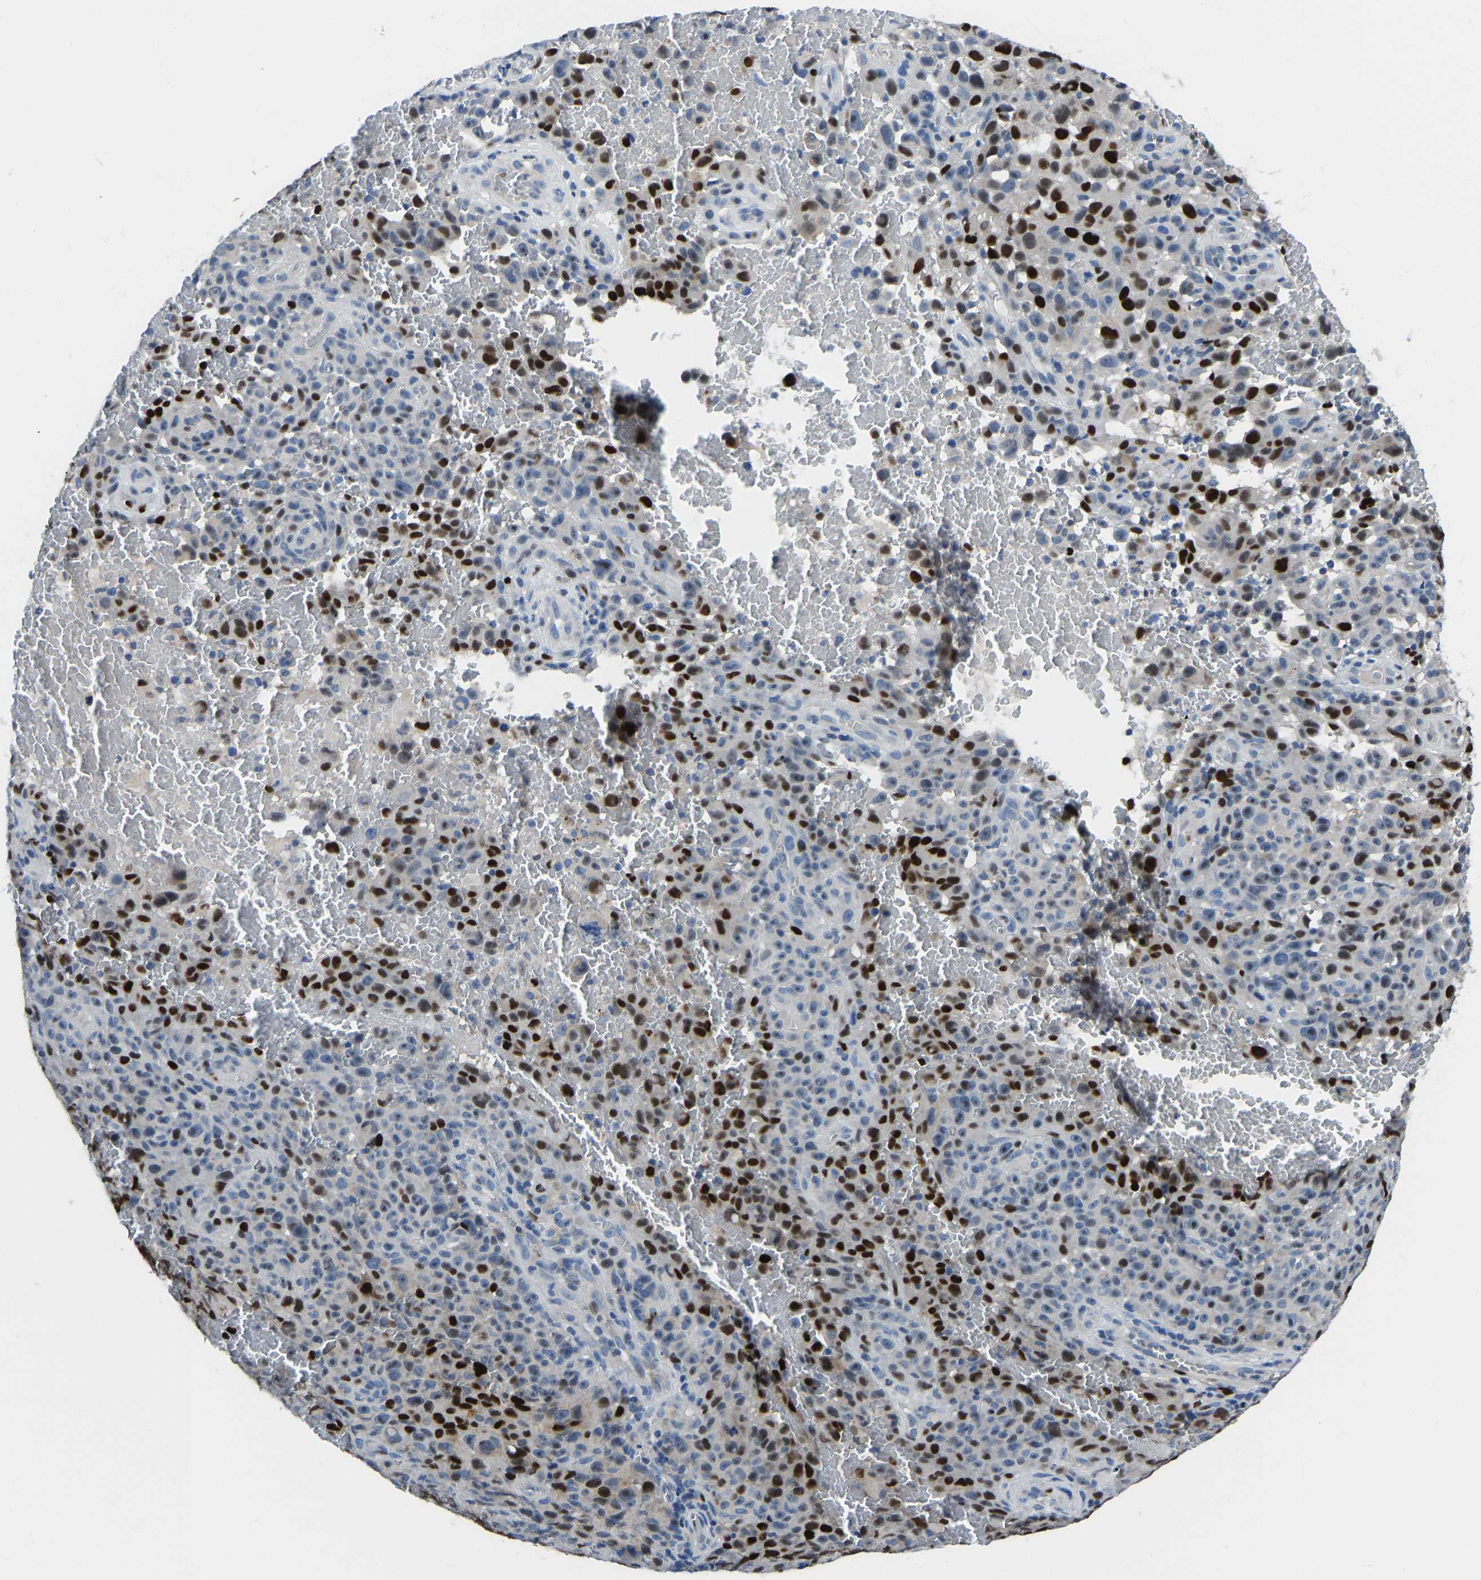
{"staining": {"intensity": "strong", "quantity": "25%-75%", "location": "nuclear"}, "tissue": "melanoma", "cell_type": "Tumor cells", "image_type": "cancer", "snomed": [{"axis": "morphology", "description": "Malignant melanoma, NOS"}, {"axis": "topography", "description": "Skin"}], "caption": "Protein expression analysis of malignant melanoma exhibits strong nuclear positivity in approximately 25%-75% of tumor cells.", "gene": "EGR1", "patient": {"sex": "female", "age": 82}}